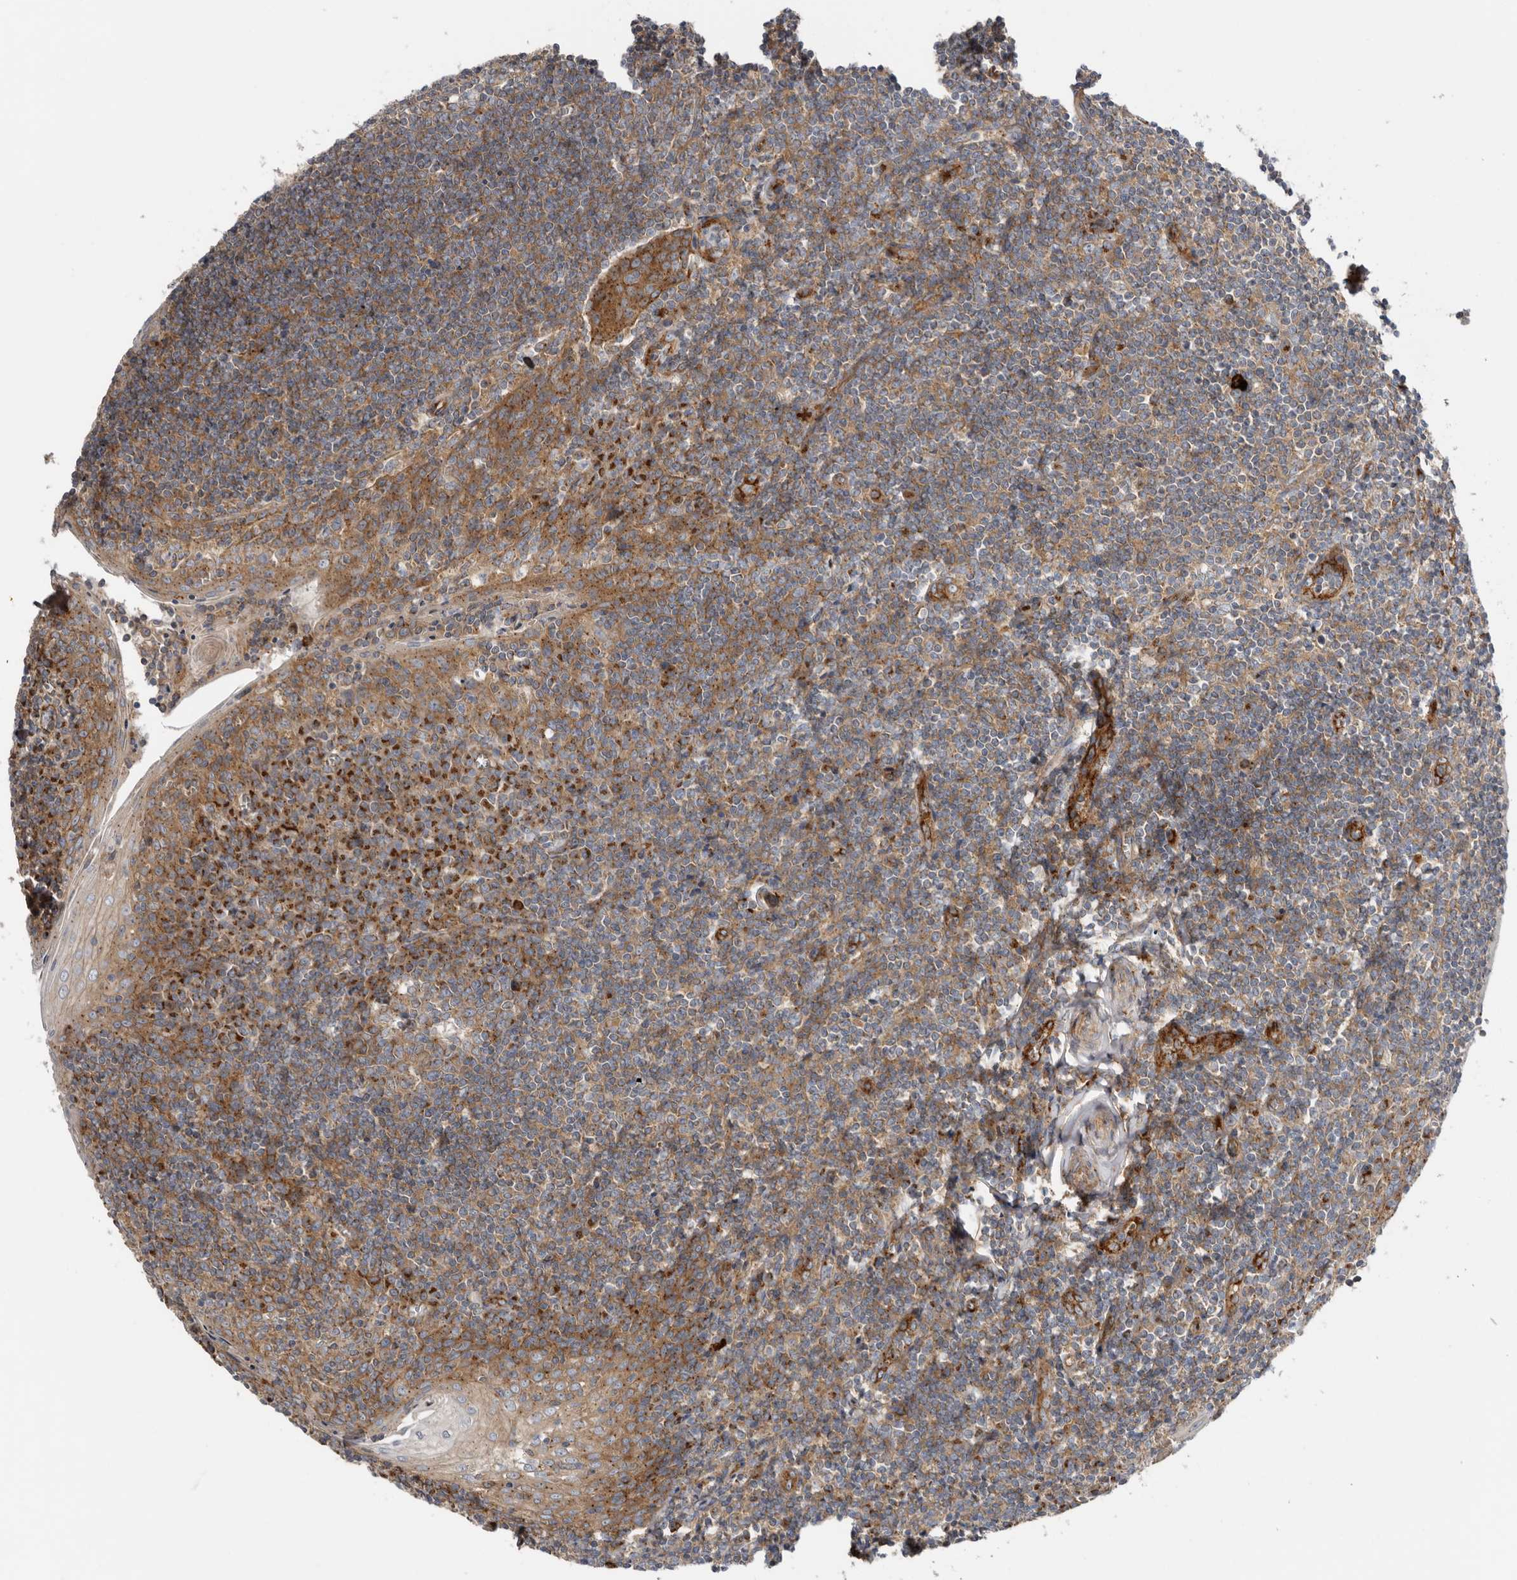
{"staining": {"intensity": "weak", "quantity": "25%-75%", "location": "cytoplasmic/membranous"}, "tissue": "tonsil", "cell_type": "Germinal center cells", "image_type": "normal", "snomed": [{"axis": "morphology", "description": "Normal tissue, NOS"}, {"axis": "topography", "description": "Tonsil"}], "caption": "DAB (3,3'-diaminobenzidine) immunohistochemical staining of unremarkable tonsil shows weak cytoplasmic/membranous protein expression in approximately 25%-75% of germinal center cells.", "gene": "LUZP1", "patient": {"sex": "male", "age": 27}}